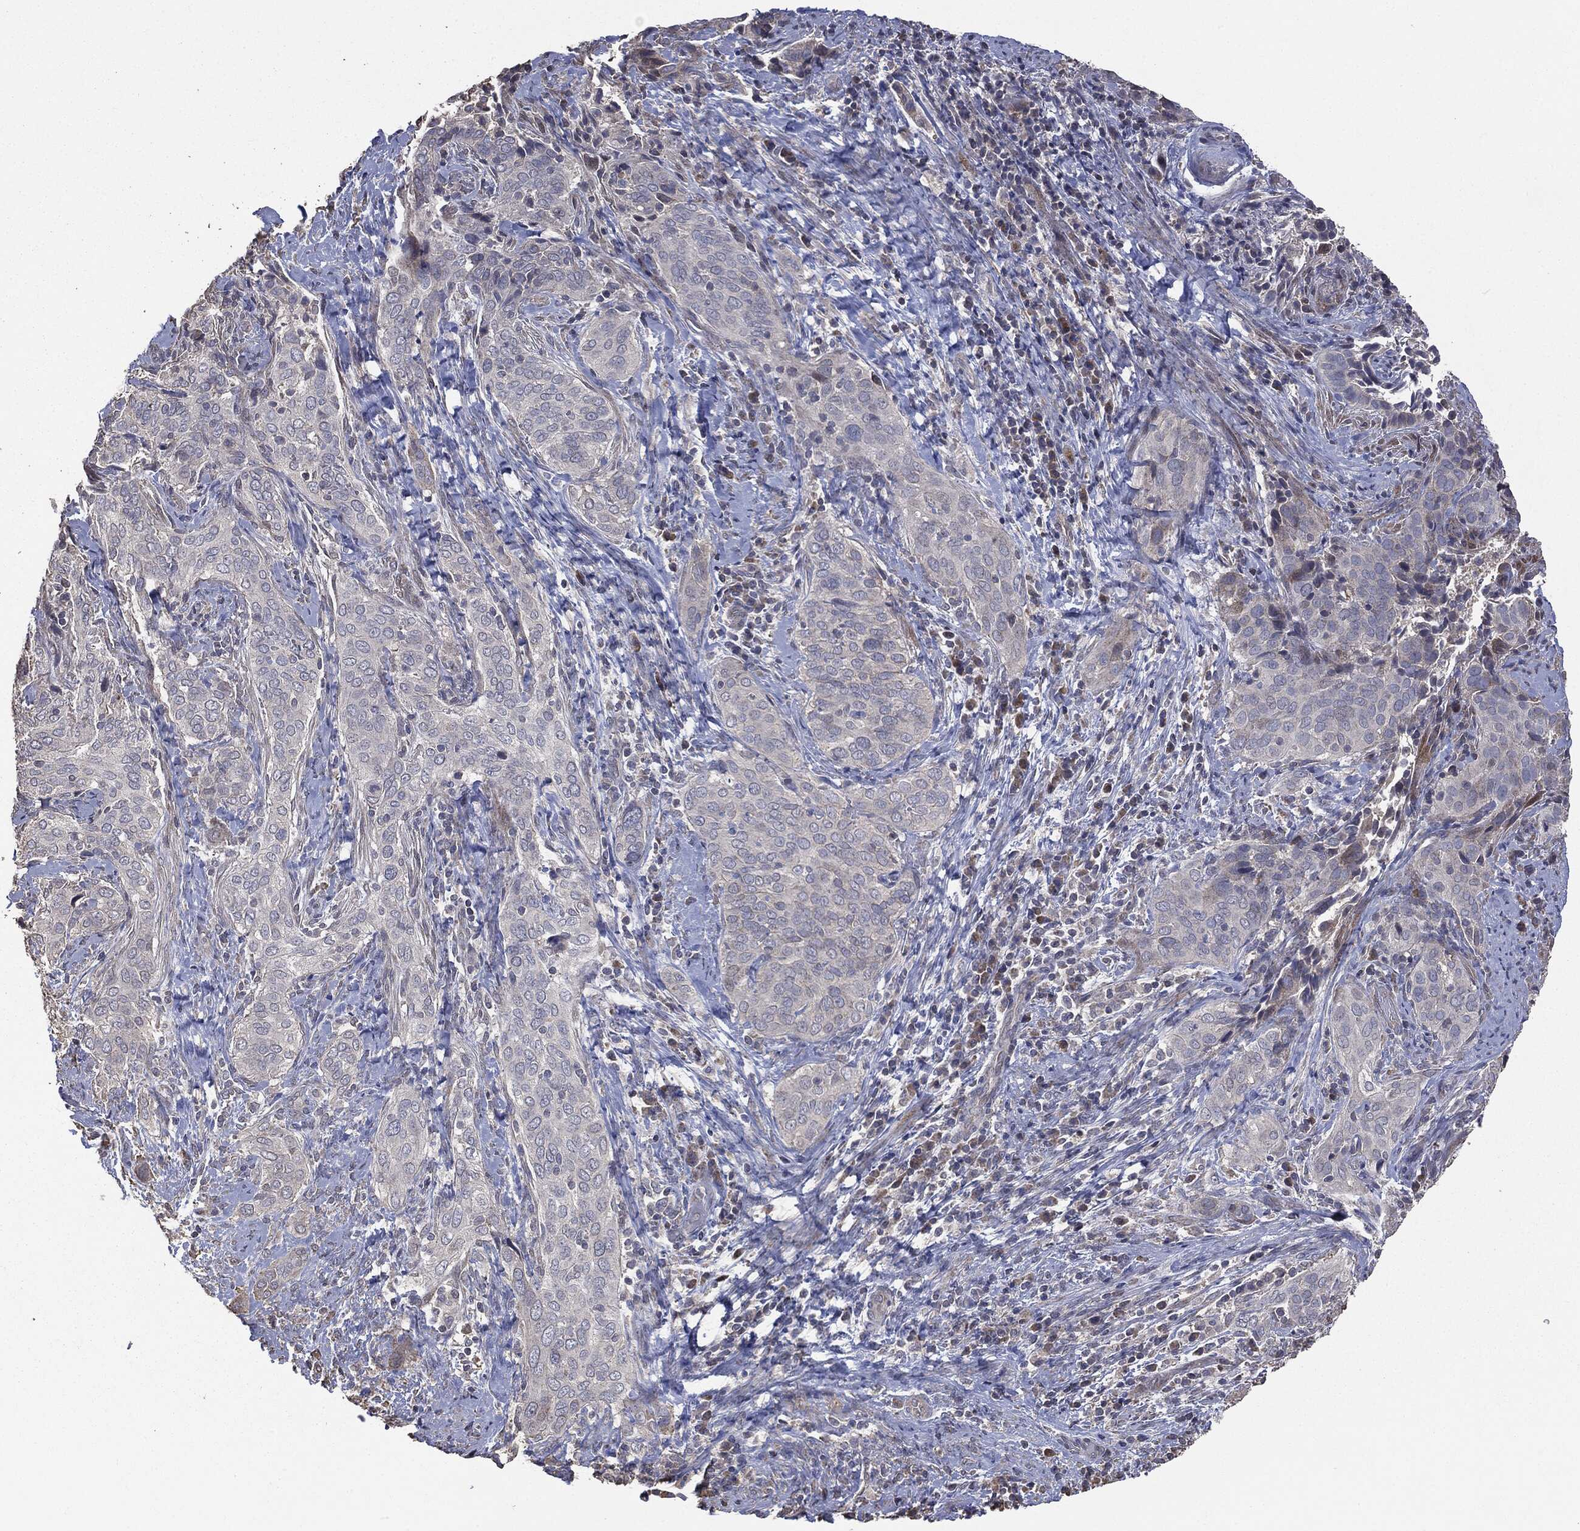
{"staining": {"intensity": "weak", "quantity": "<25%", "location": "cytoplasmic/membranous"}, "tissue": "cervical cancer", "cell_type": "Tumor cells", "image_type": "cancer", "snomed": [{"axis": "morphology", "description": "Squamous cell carcinoma, NOS"}, {"axis": "topography", "description": "Cervix"}], "caption": "IHC histopathology image of neoplastic tissue: human squamous cell carcinoma (cervical) stained with DAB (3,3'-diaminobenzidine) shows no significant protein expression in tumor cells.", "gene": "MTOR", "patient": {"sex": "female", "age": 38}}